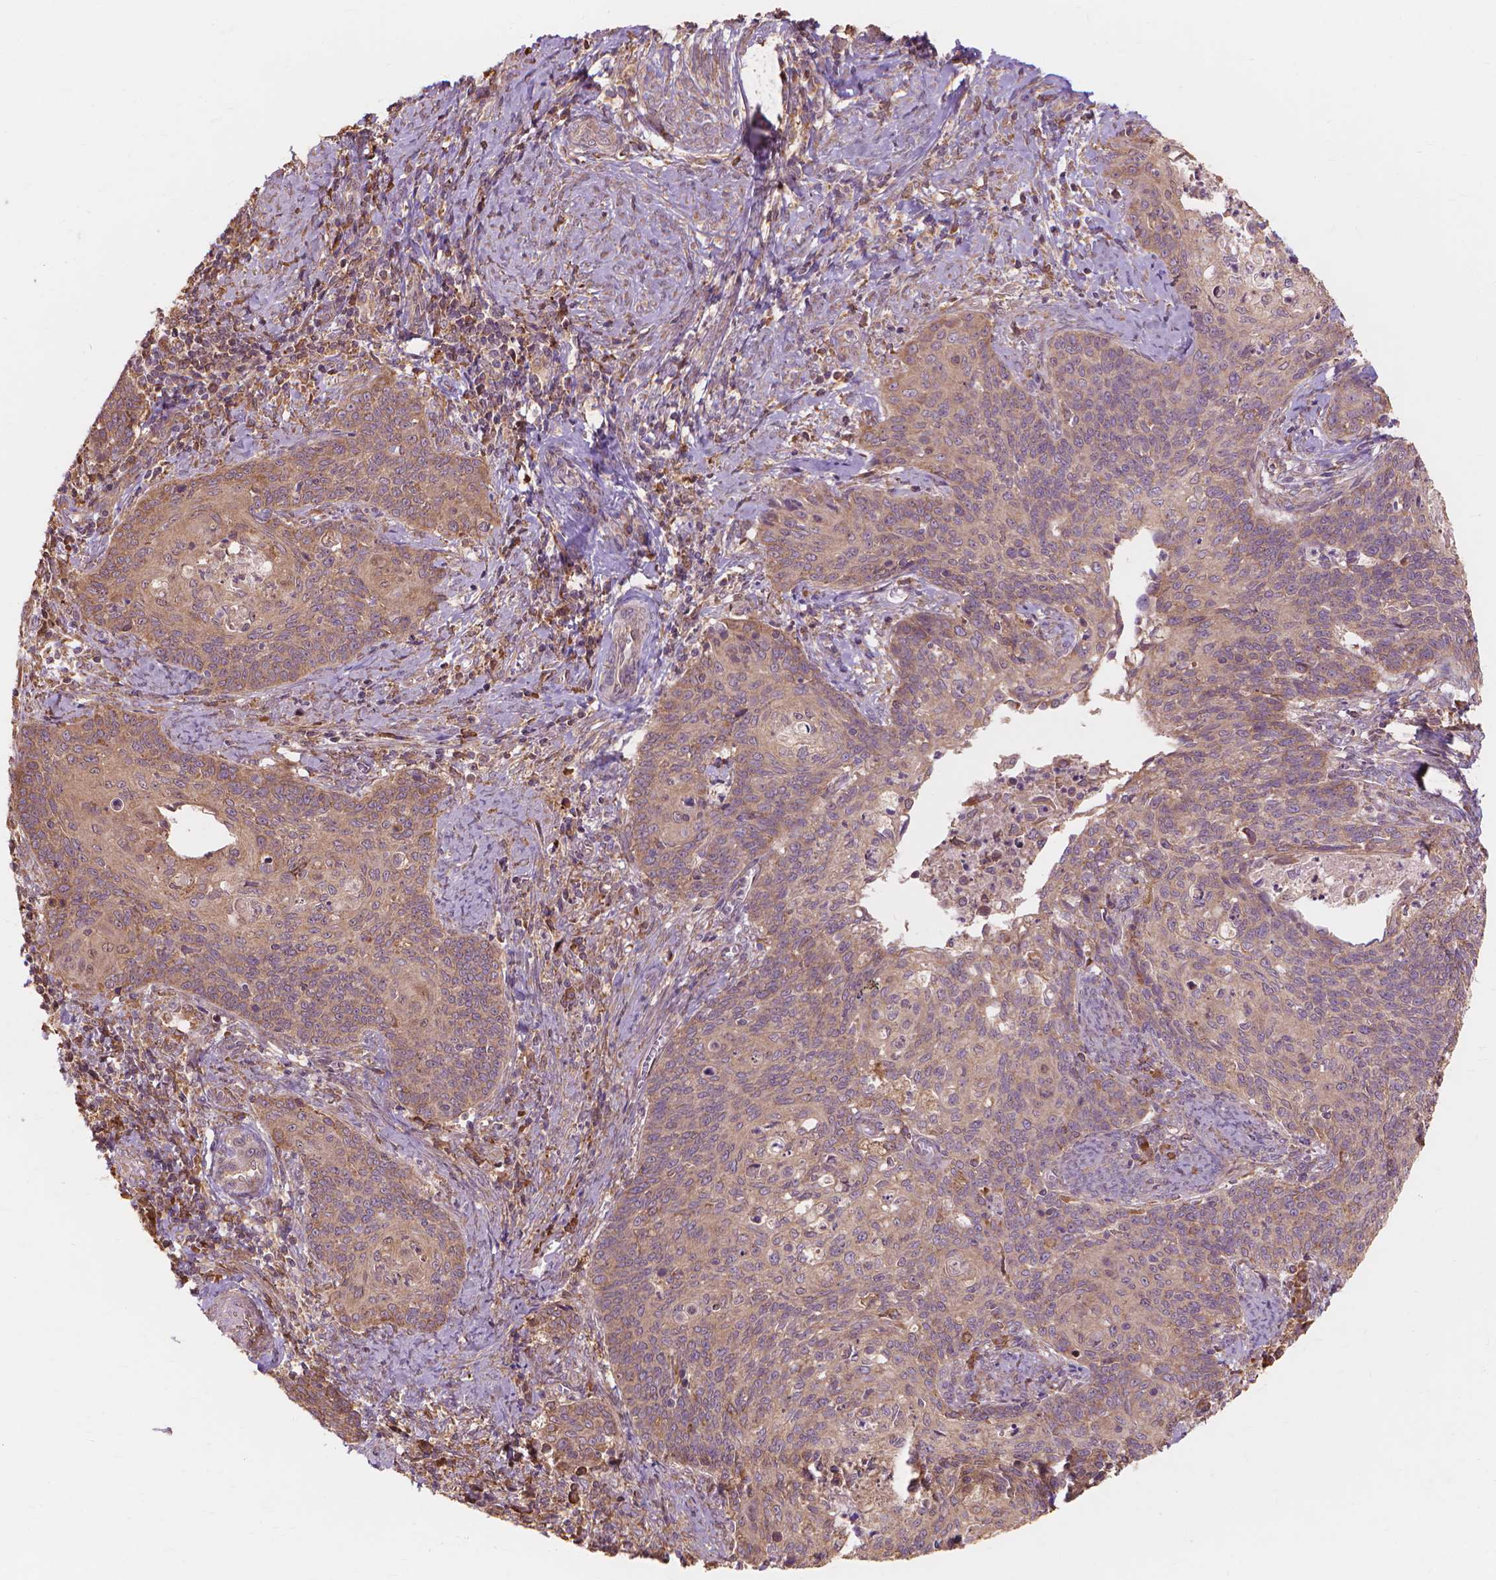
{"staining": {"intensity": "moderate", "quantity": ">75%", "location": "cytoplasmic/membranous"}, "tissue": "cervical cancer", "cell_type": "Tumor cells", "image_type": "cancer", "snomed": [{"axis": "morphology", "description": "Normal tissue, NOS"}, {"axis": "morphology", "description": "Squamous cell carcinoma, NOS"}, {"axis": "topography", "description": "Cervix"}], "caption": "Immunohistochemistry staining of cervical squamous cell carcinoma, which displays medium levels of moderate cytoplasmic/membranous positivity in about >75% of tumor cells indicating moderate cytoplasmic/membranous protein staining. The staining was performed using DAB (brown) for protein detection and nuclei were counterstained in hematoxylin (blue).", "gene": "TAB2", "patient": {"sex": "female", "age": 39}}